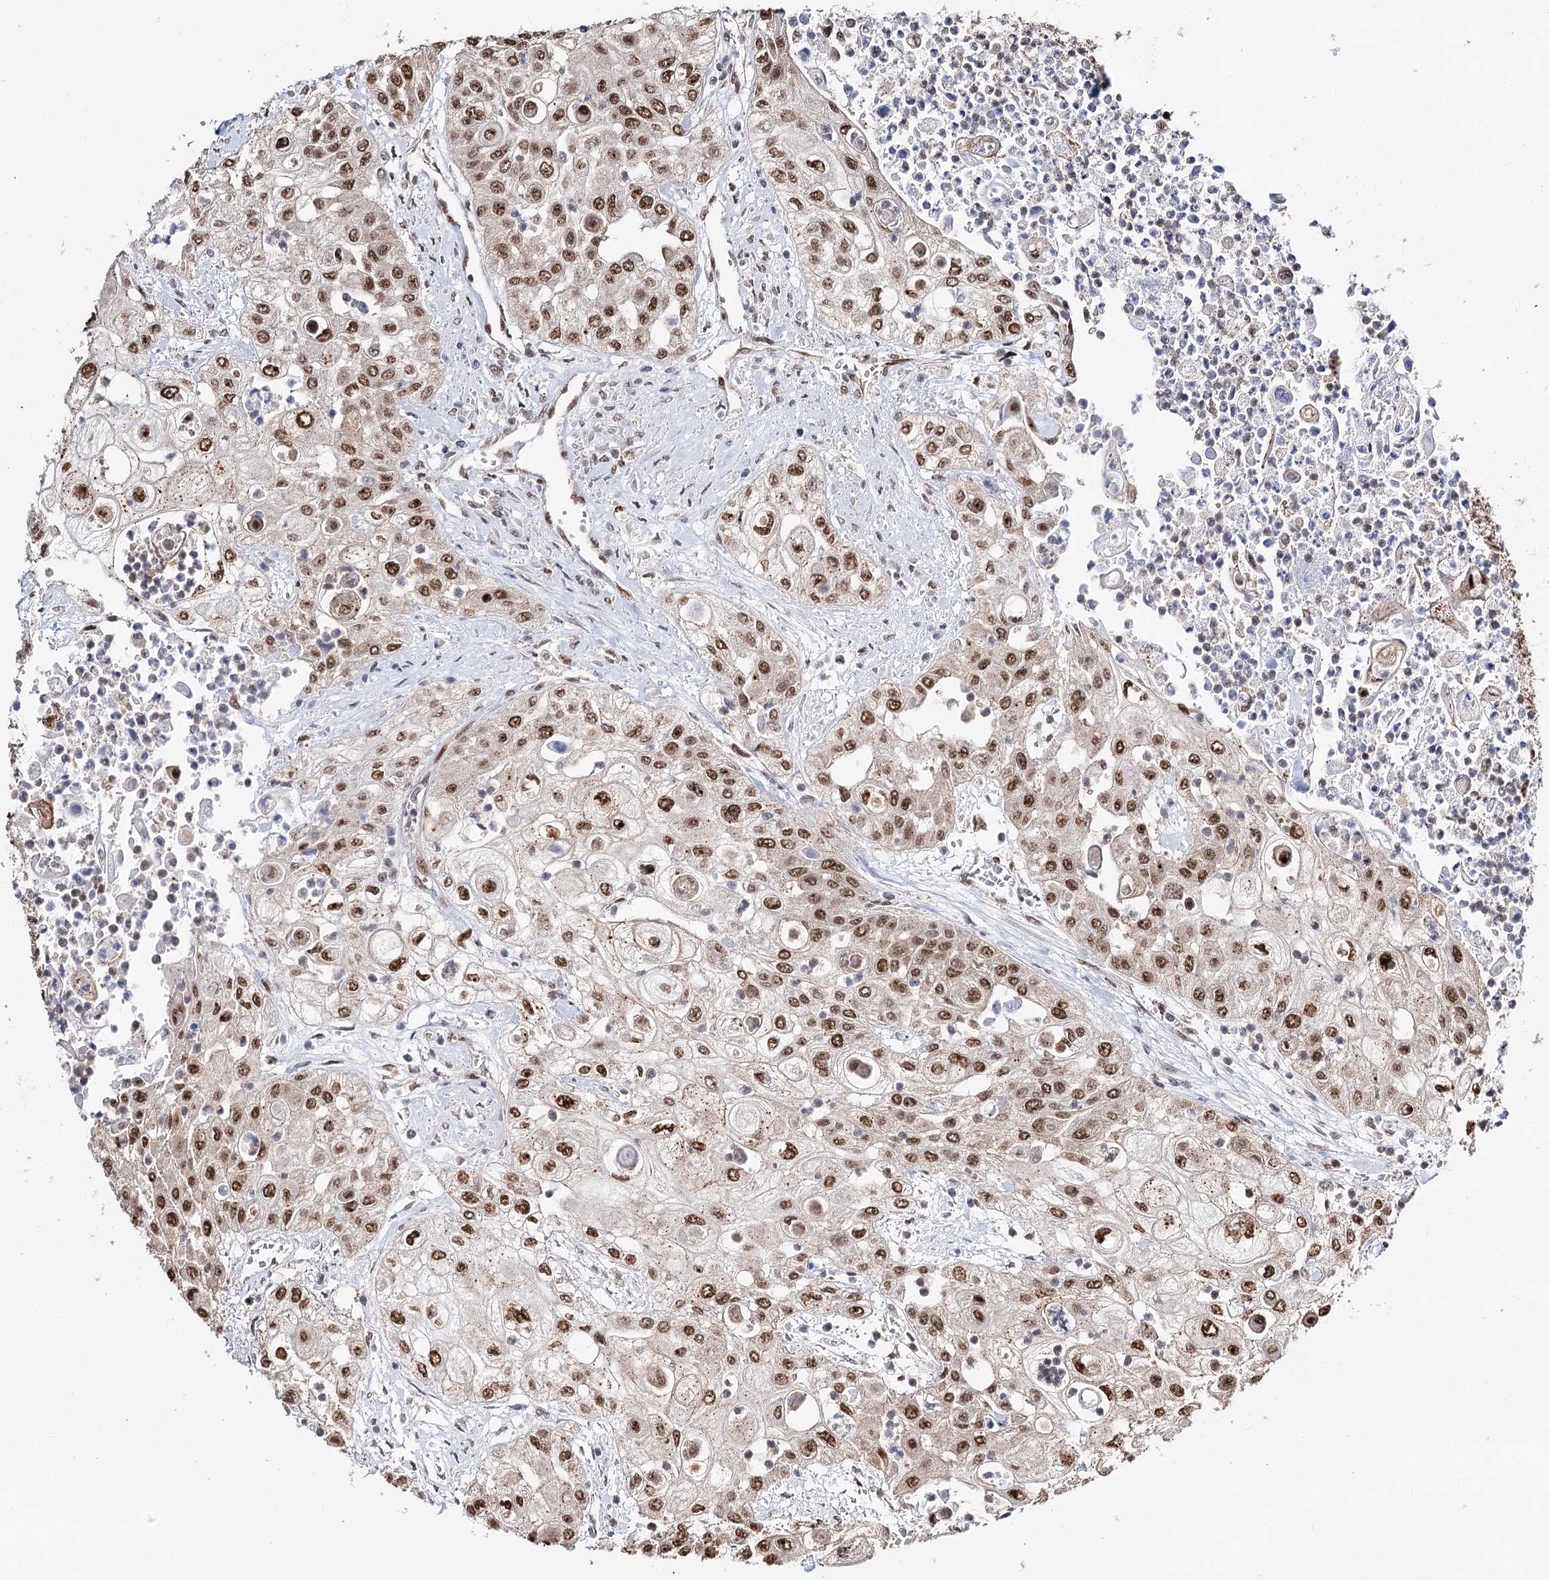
{"staining": {"intensity": "moderate", "quantity": ">75%", "location": "nuclear"}, "tissue": "urothelial cancer", "cell_type": "Tumor cells", "image_type": "cancer", "snomed": [{"axis": "morphology", "description": "Urothelial carcinoma, High grade"}, {"axis": "topography", "description": "Urinary bladder"}], "caption": "Tumor cells reveal medium levels of moderate nuclear expression in about >75% of cells in urothelial cancer. The staining is performed using DAB (3,3'-diaminobenzidine) brown chromogen to label protein expression. The nuclei are counter-stained blue using hematoxylin.", "gene": "RPS27A", "patient": {"sex": "female", "age": 79}}